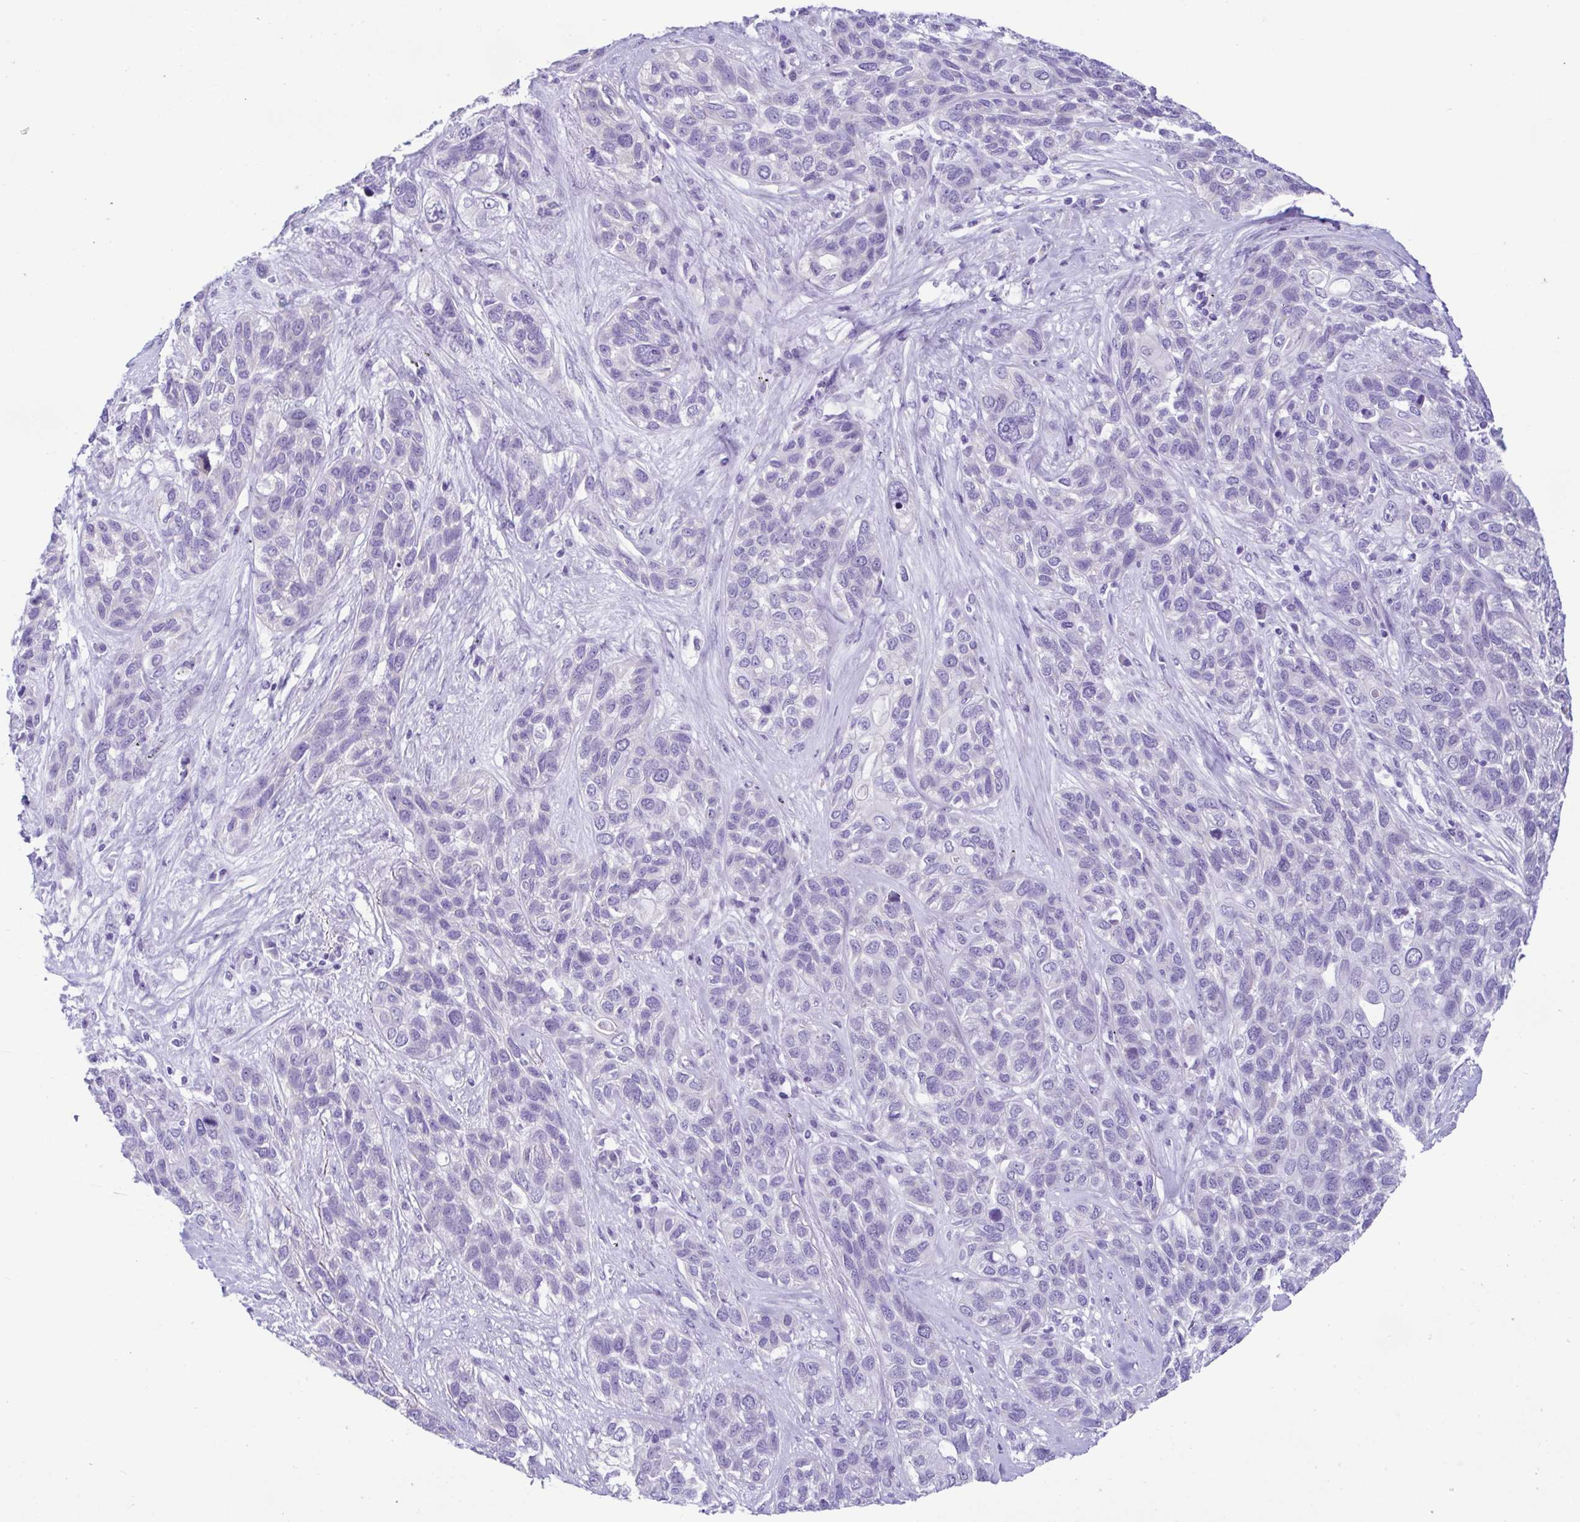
{"staining": {"intensity": "negative", "quantity": "none", "location": "none"}, "tissue": "lung cancer", "cell_type": "Tumor cells", "image_type": "cancer", "snomed": [{"axis": "morphology", "description": "Squamous cell carcinoma, NOS"}, {"axis": "topography", "description": "Lung"}], "caption": "DAB (3,3'-diaminobenzidine) immunohistochemical staining of human lung cancer (squamous cell carcinoma) shows no significant staining in tumor cells. (DAB (3,3'-diaminobenzidine) IHC visualized using brightfield microscopy, high magnification).", "gene": "ACTRT3", "patient": {"sex": "female", "age": 70}}